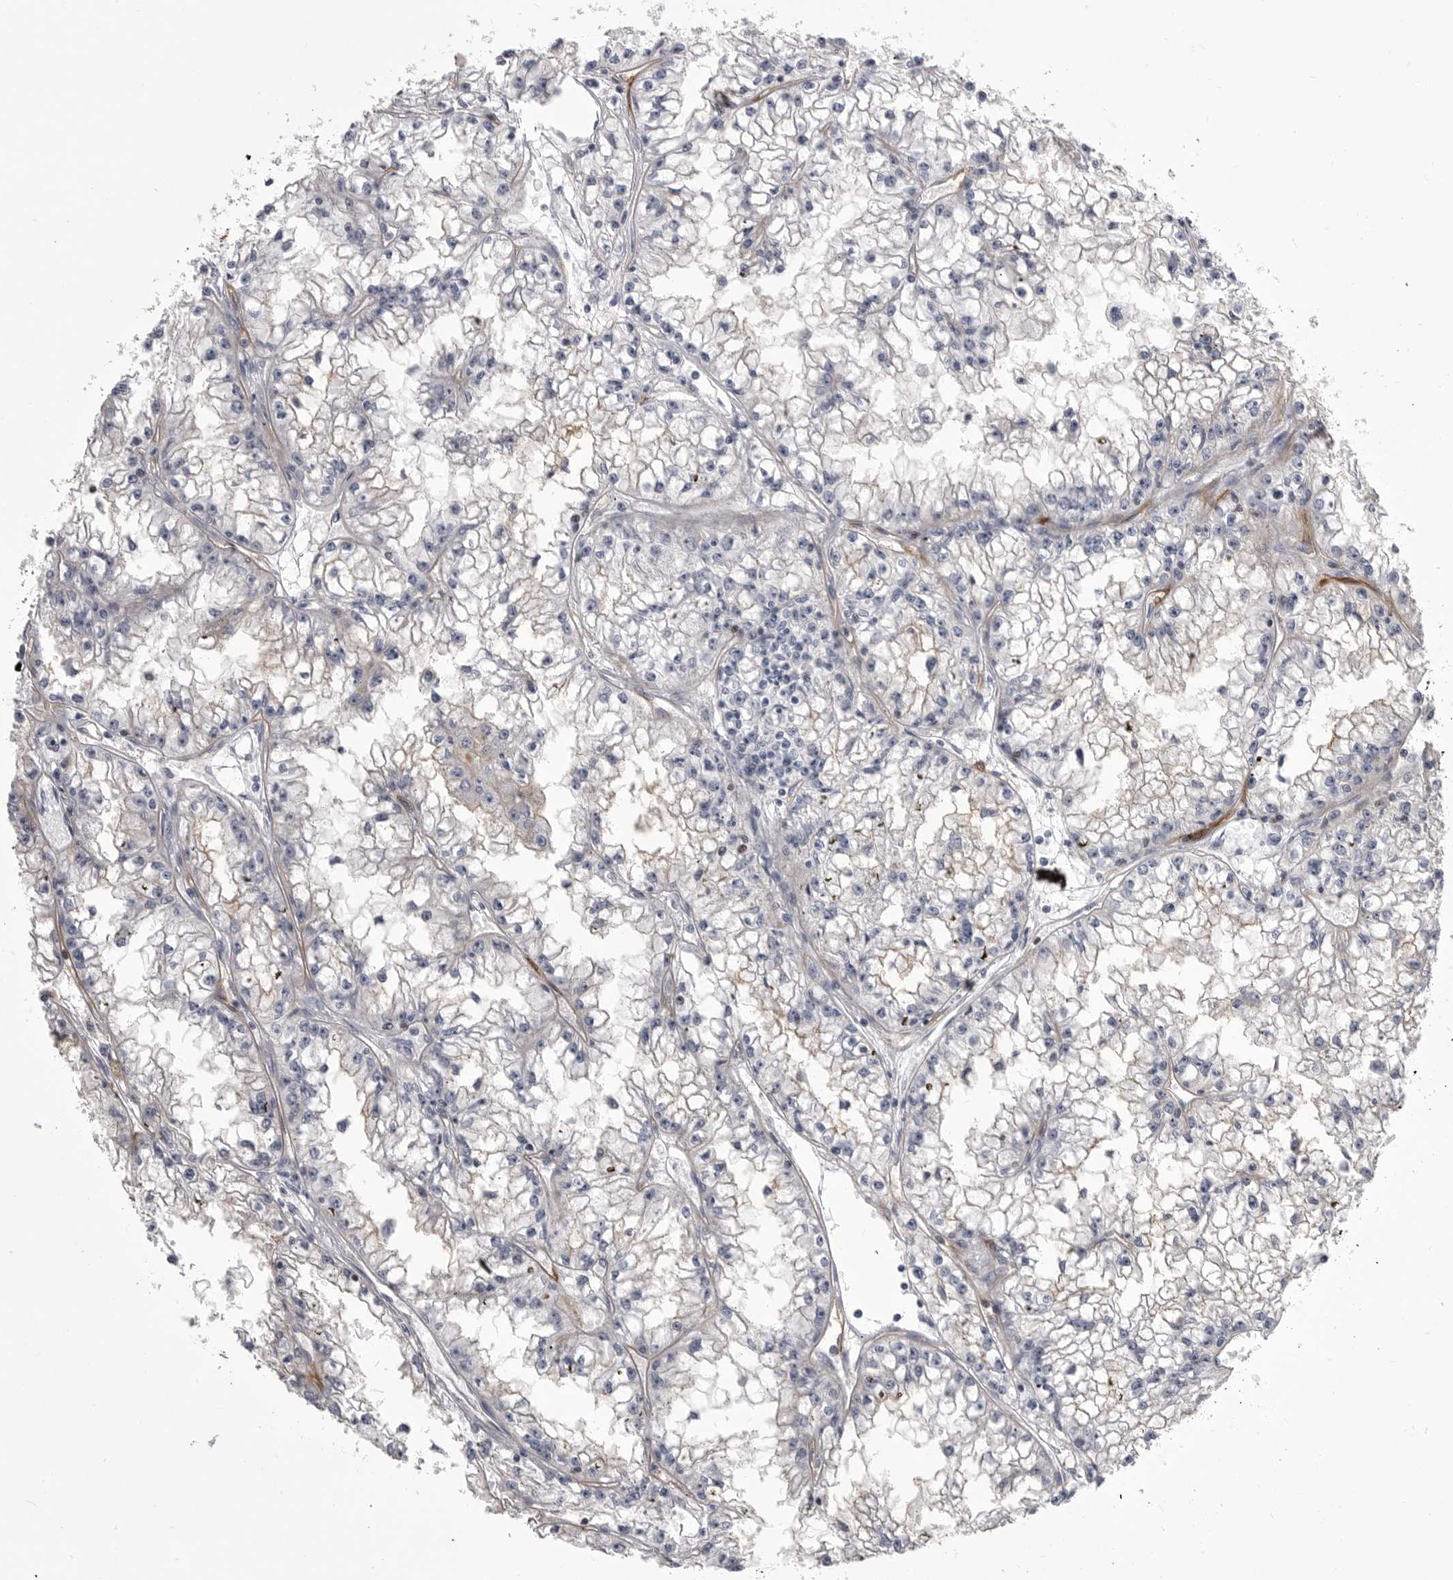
{"staining": {"intensity": "negative", "quantity": "none", "location": "none"}, "tissue": "renal cancer", "cell_type": "Tumor cells", "image_type": "cancer", "snomed": [{"axis": "morphology", "description": "Adenocarcinoma, NOS"}, {"axis": "topography", "description": "Kidney"}], "caption": "Immunohistochemistry histopathology image of neoplastic tissue: human adenocarcinoma (renal) stained with DAB exhibits no significant protein expression in tumor cells. The staining is performed using DAB (3,3'-diaminobenzidine) brown chromogen with nuclei counter-stained in using hematoxylin.", "gene": "OPLAH", "patient": {"sex": "male", "age": 56}}